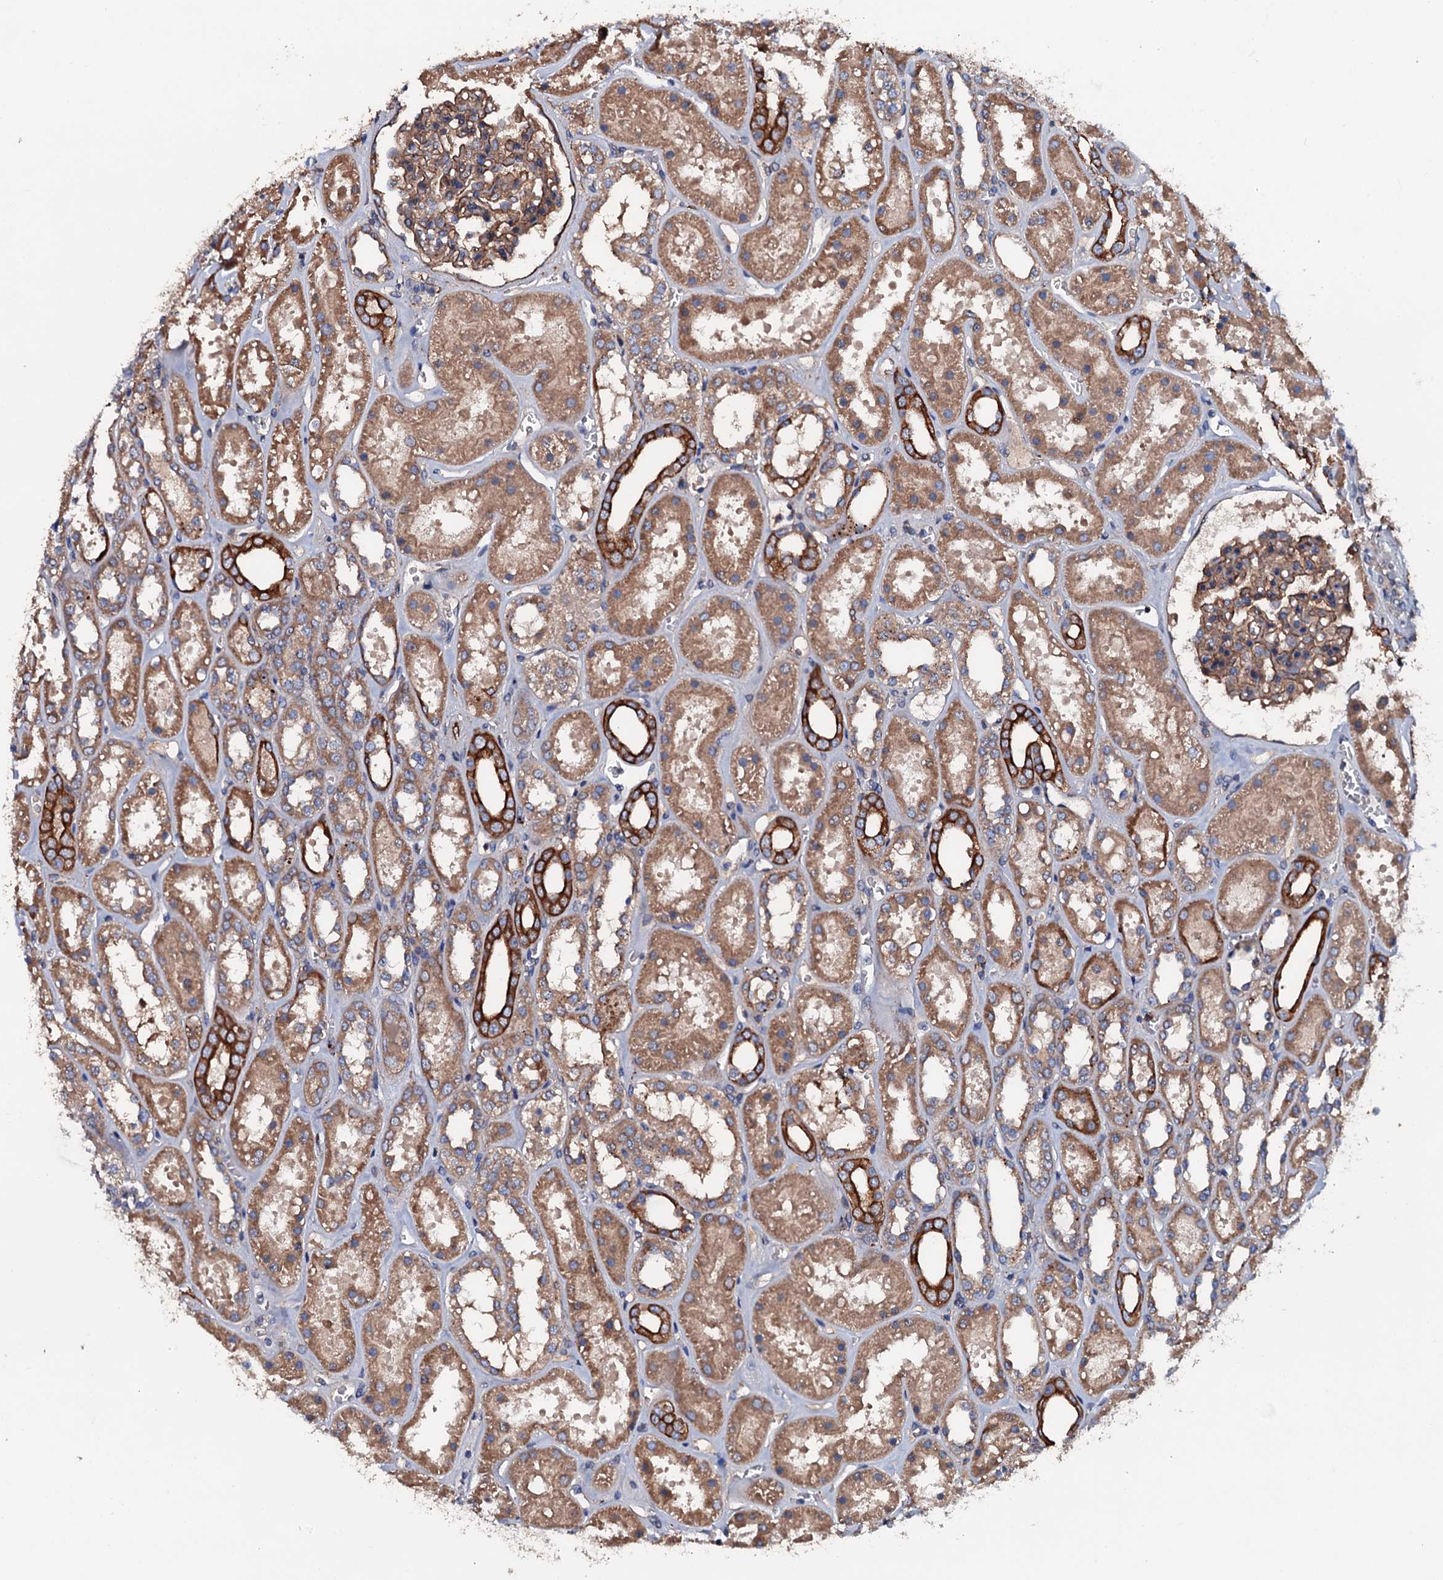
{"staining": {"intensity": "moderate", "quantity": ">75%", "location": "cytoplasmic/membranous"}, "tissue": "kidney", "cell_type": "Cells in glomeruli", "image_type": "normal", "snomed": [{"axis": "morphology", "description": "Normal tissue, NOS"}, {"axis": "topography", "description": "Kidney"}], "caption": "Immunohistochemistry staining of unremarkable kidney, which reveals medium levels of moderate cytoplasmic/membranous positivity in approximately >75% of cells in glomeruli indicating moderate cytoplasmic/membranous protein expression. The staining was performed using DAB (3,3'-diaminobenzidine) (brown) for protein detection and nuclei were counterstained in hematoxylin (blue).", "gene": "NEK1", "patient": {"sex": "female", "age": 41}}